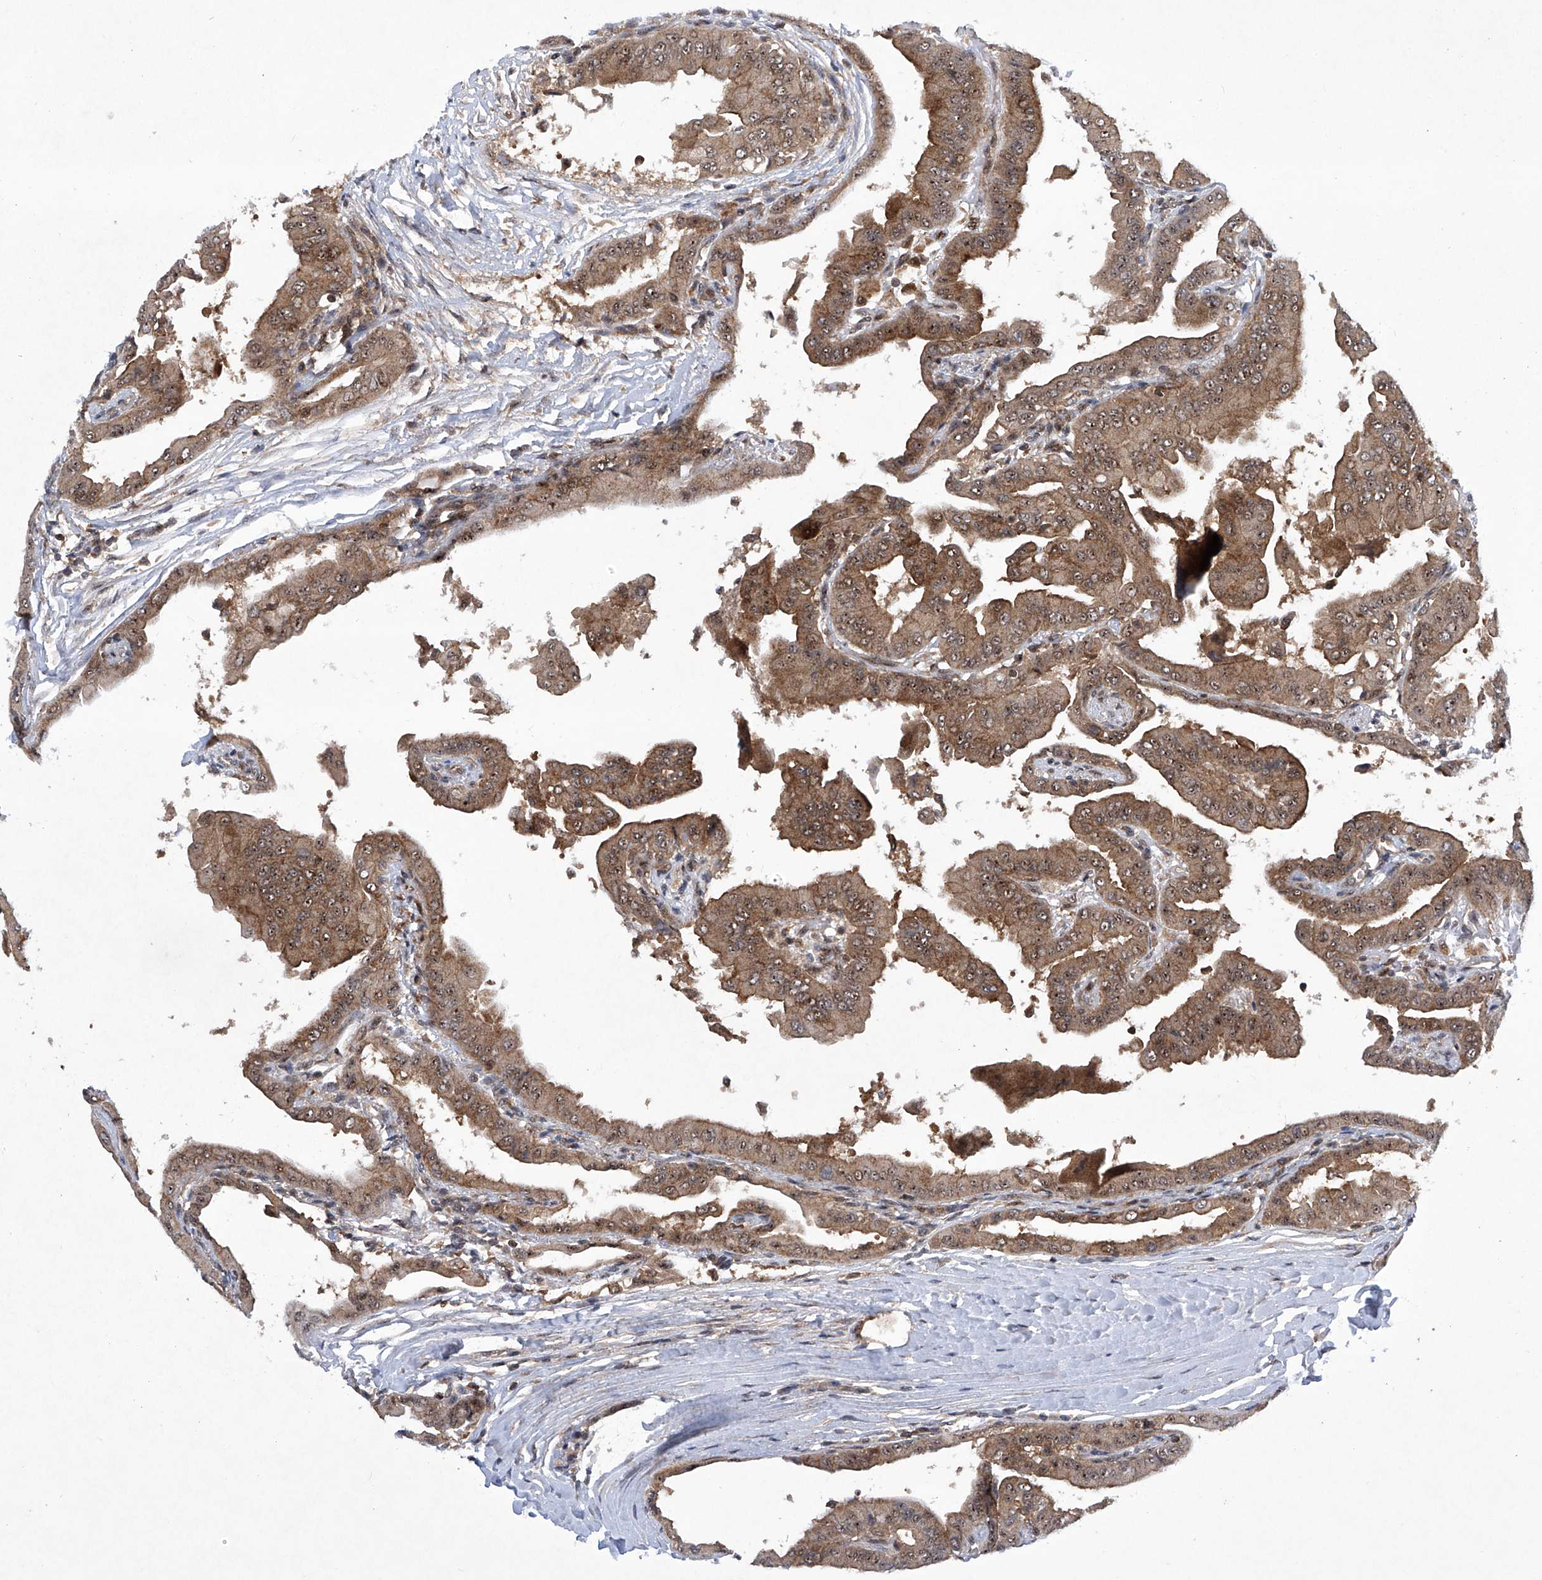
{"staining": {"intensity": "moderate", "quantity": ">75%", "location": "cytoplasmic/membranous,nuclear"}, "tissue": "thyroid cancer", "cell_type": "Tumor cells", "image_type": "cancer", "snomed": [{"axis": "morphology", "description": "Papillary adenocarcinoma, NOS"}, {"axis": "topography", "description": "Thyroid gland"}], "caption": "This is a photomicrograph of IHC staining of thyroid papillary adenocarcinoma, which shows moderate expression in the cytoplasmic/membranous and nuclear of tumor cells.", "gene": "CISH", "patient": {"sex": "male", "age": 33}}